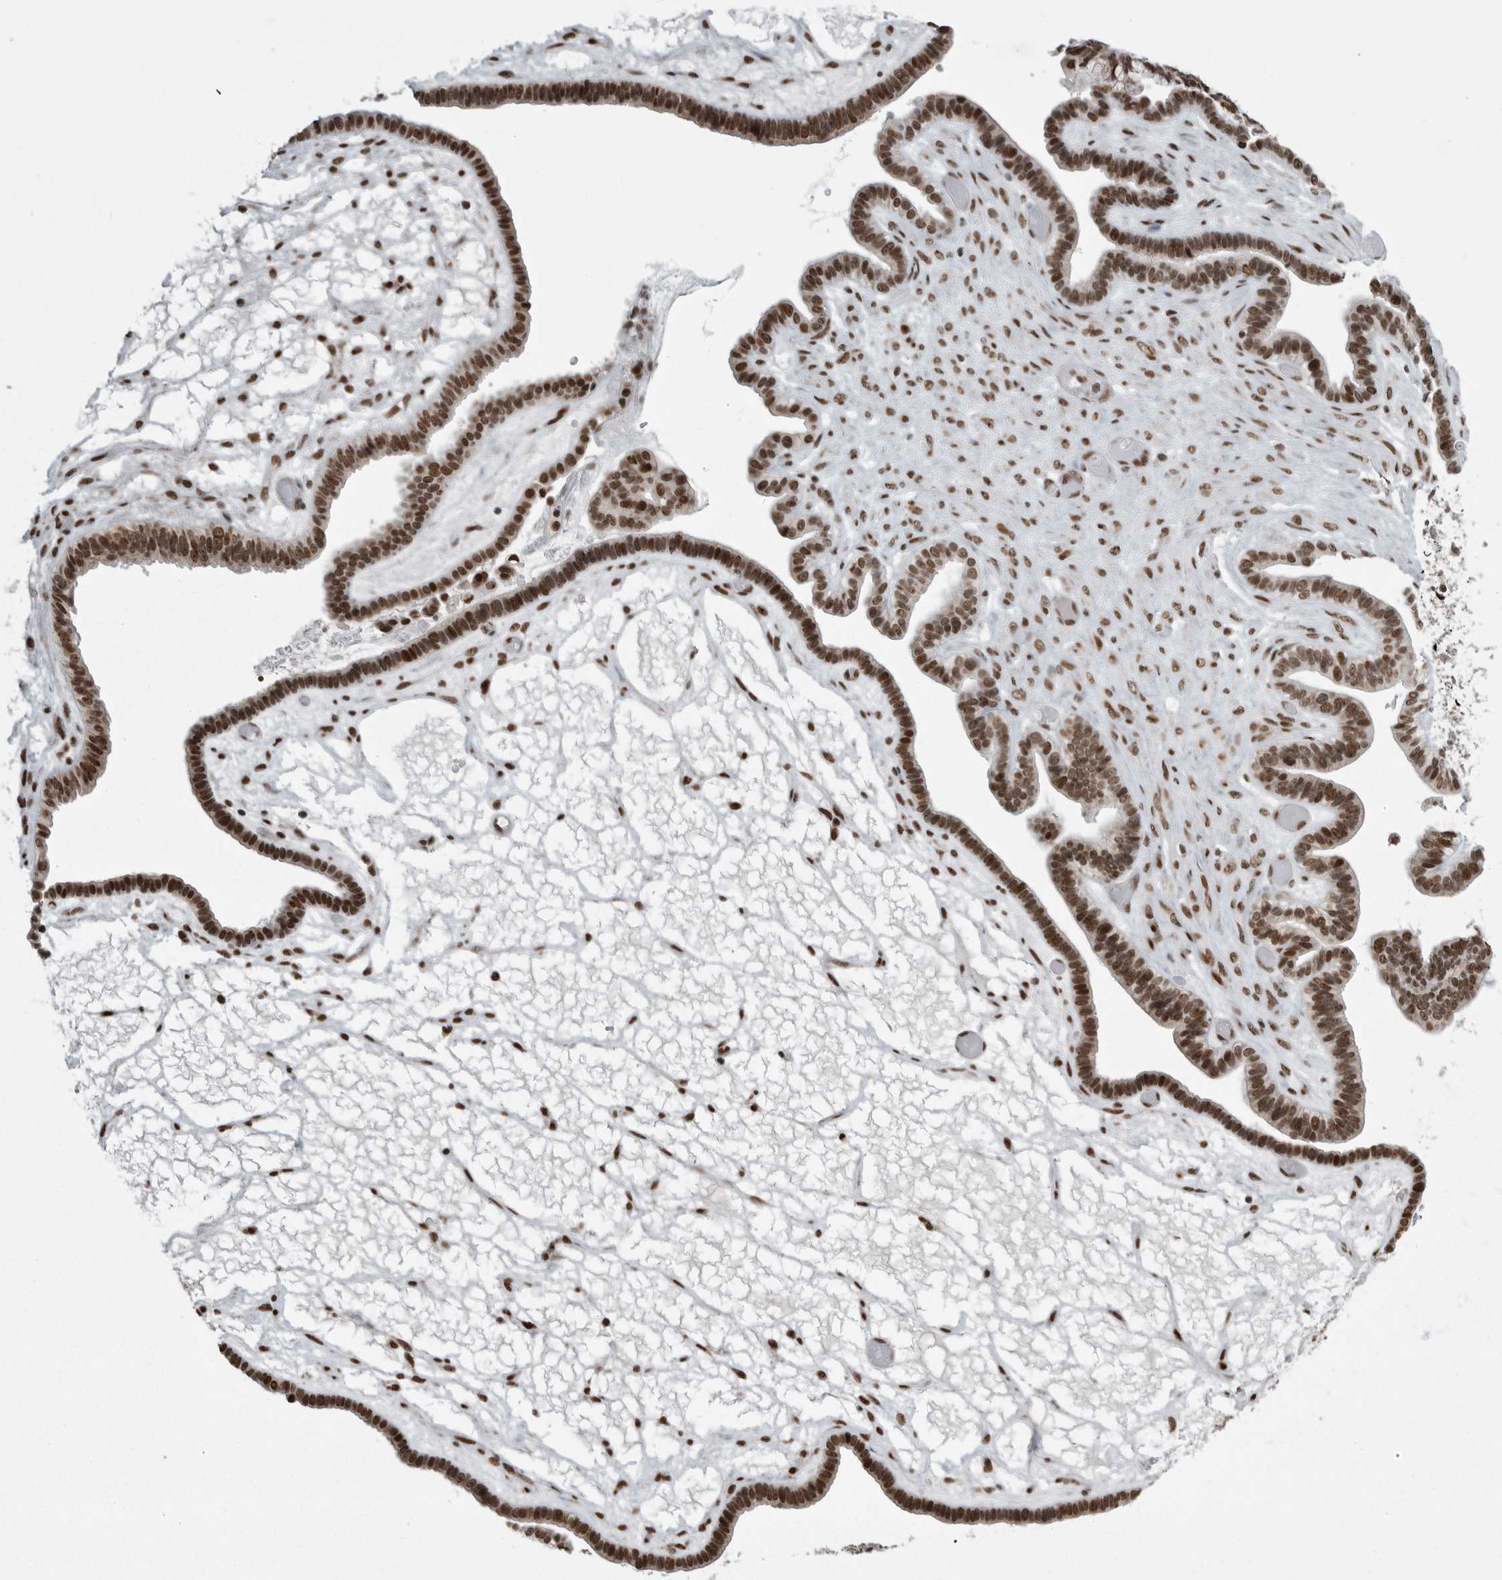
{"staining": {"intensity": "strong", "quantity": ">75%", "location": "nuclear"}, "tissue": "ovarian cancer", "cell_type": "Tumor cells", "image_type": "cancer", "snomed": [{"axis": "morphology", "description": "Cystadenocarcinoma, serous, NOS"}, {"axis": "topography", "description": "Ovary"}], "caption": "A photomicrograph of serous cystadenocarcinoma (ovarian) stained for a protein exhibits strong nuclear brown staining in tumor cells.", "gene": "YAF2", "patient": {"sex": "female", "age": 56}}